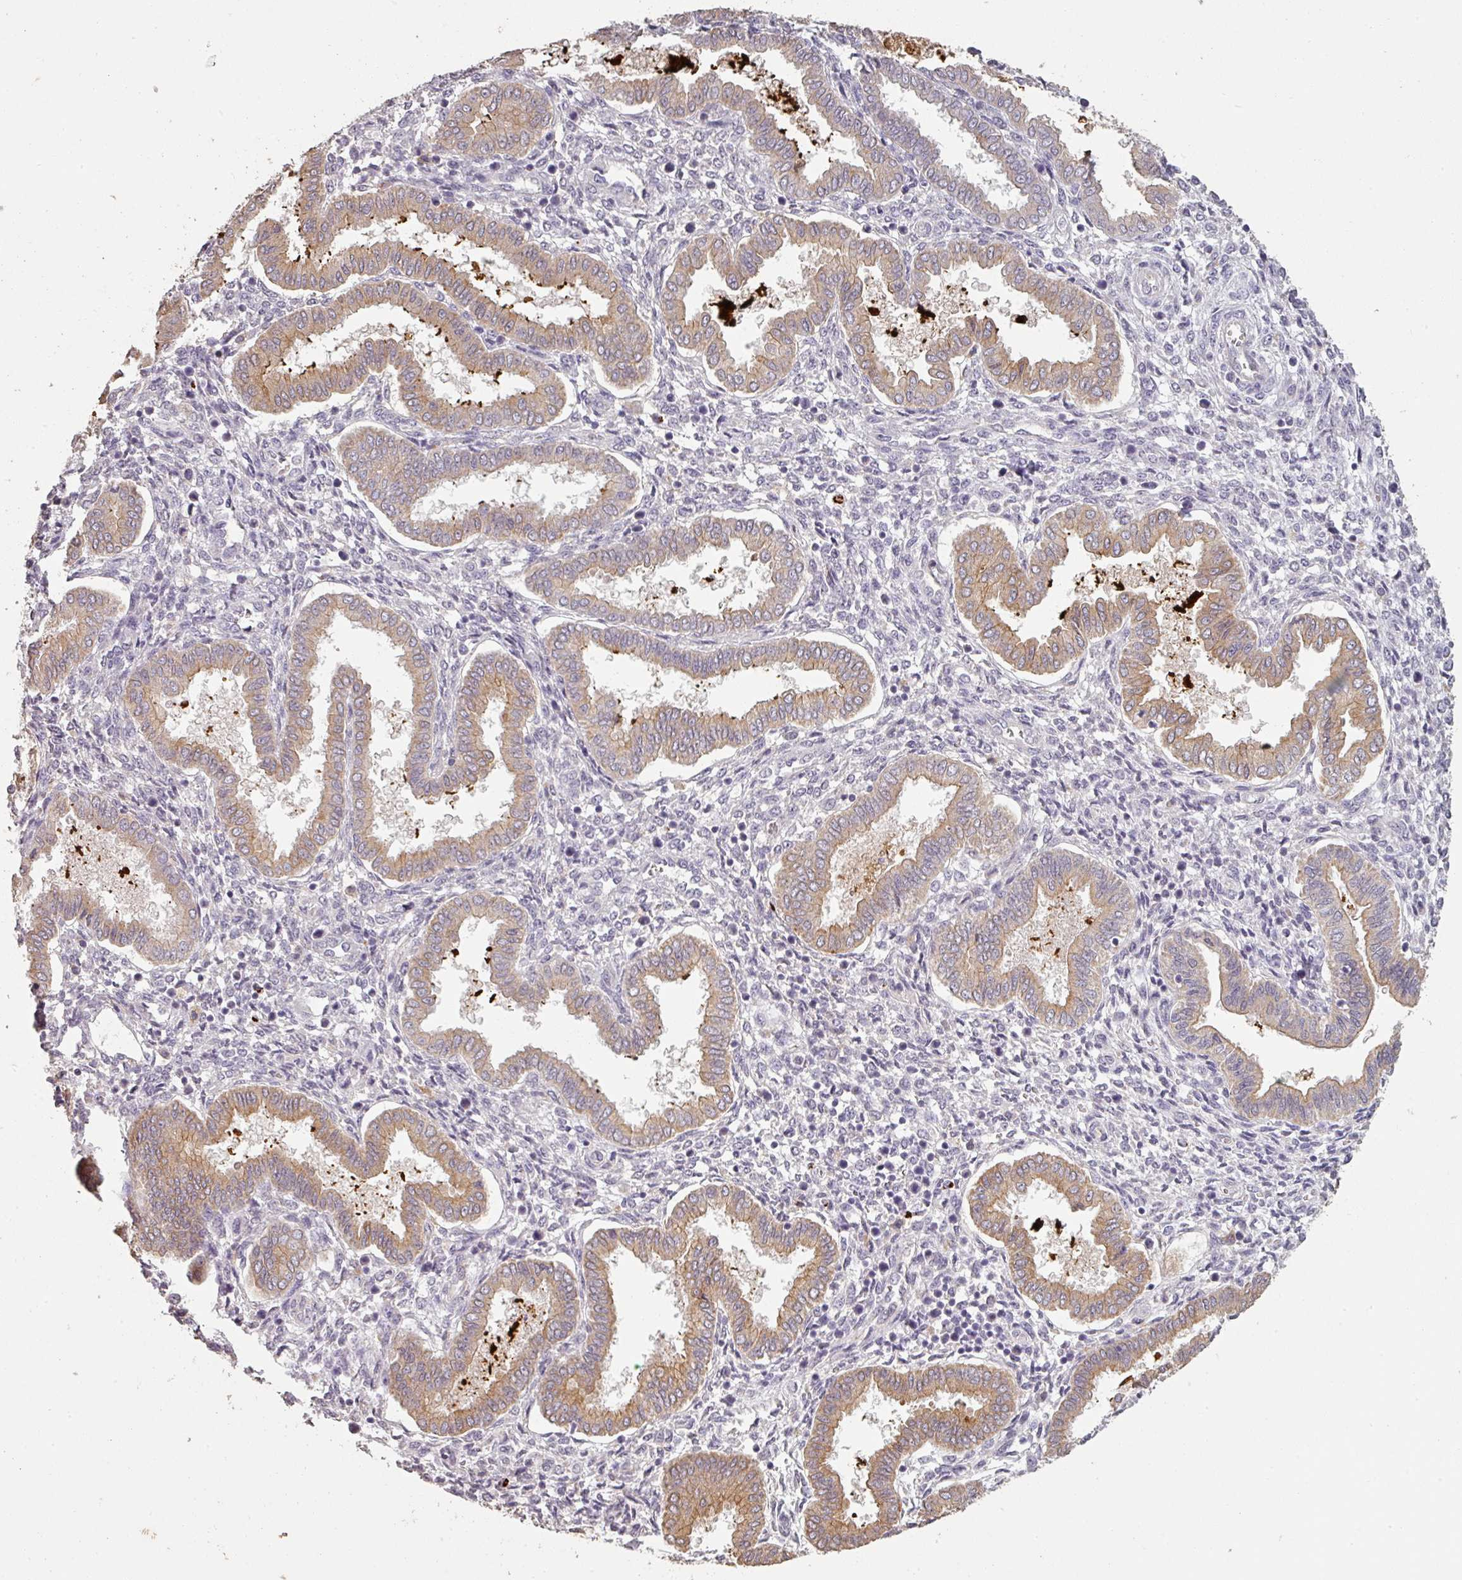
{"staining": {"intensity": "negative", "quantity": "none", "location": "none"}, "tissue": "endometrium", "cell_type": "Cells in endometrial stroma", "image_type": "normal", "snomed": [{"axis": "morphology", "description": "Normal tissue, NOS"}, {"axis": "topography", "description": "Endometrium"}], "caption": "An immunohistochemistry histopathology image of benign endometrium is shown. There is no staining in cells in endometrial stroma of endometrium.", "gene": "LYPLA1", "patient": {"sex": "female", "age": 24}}